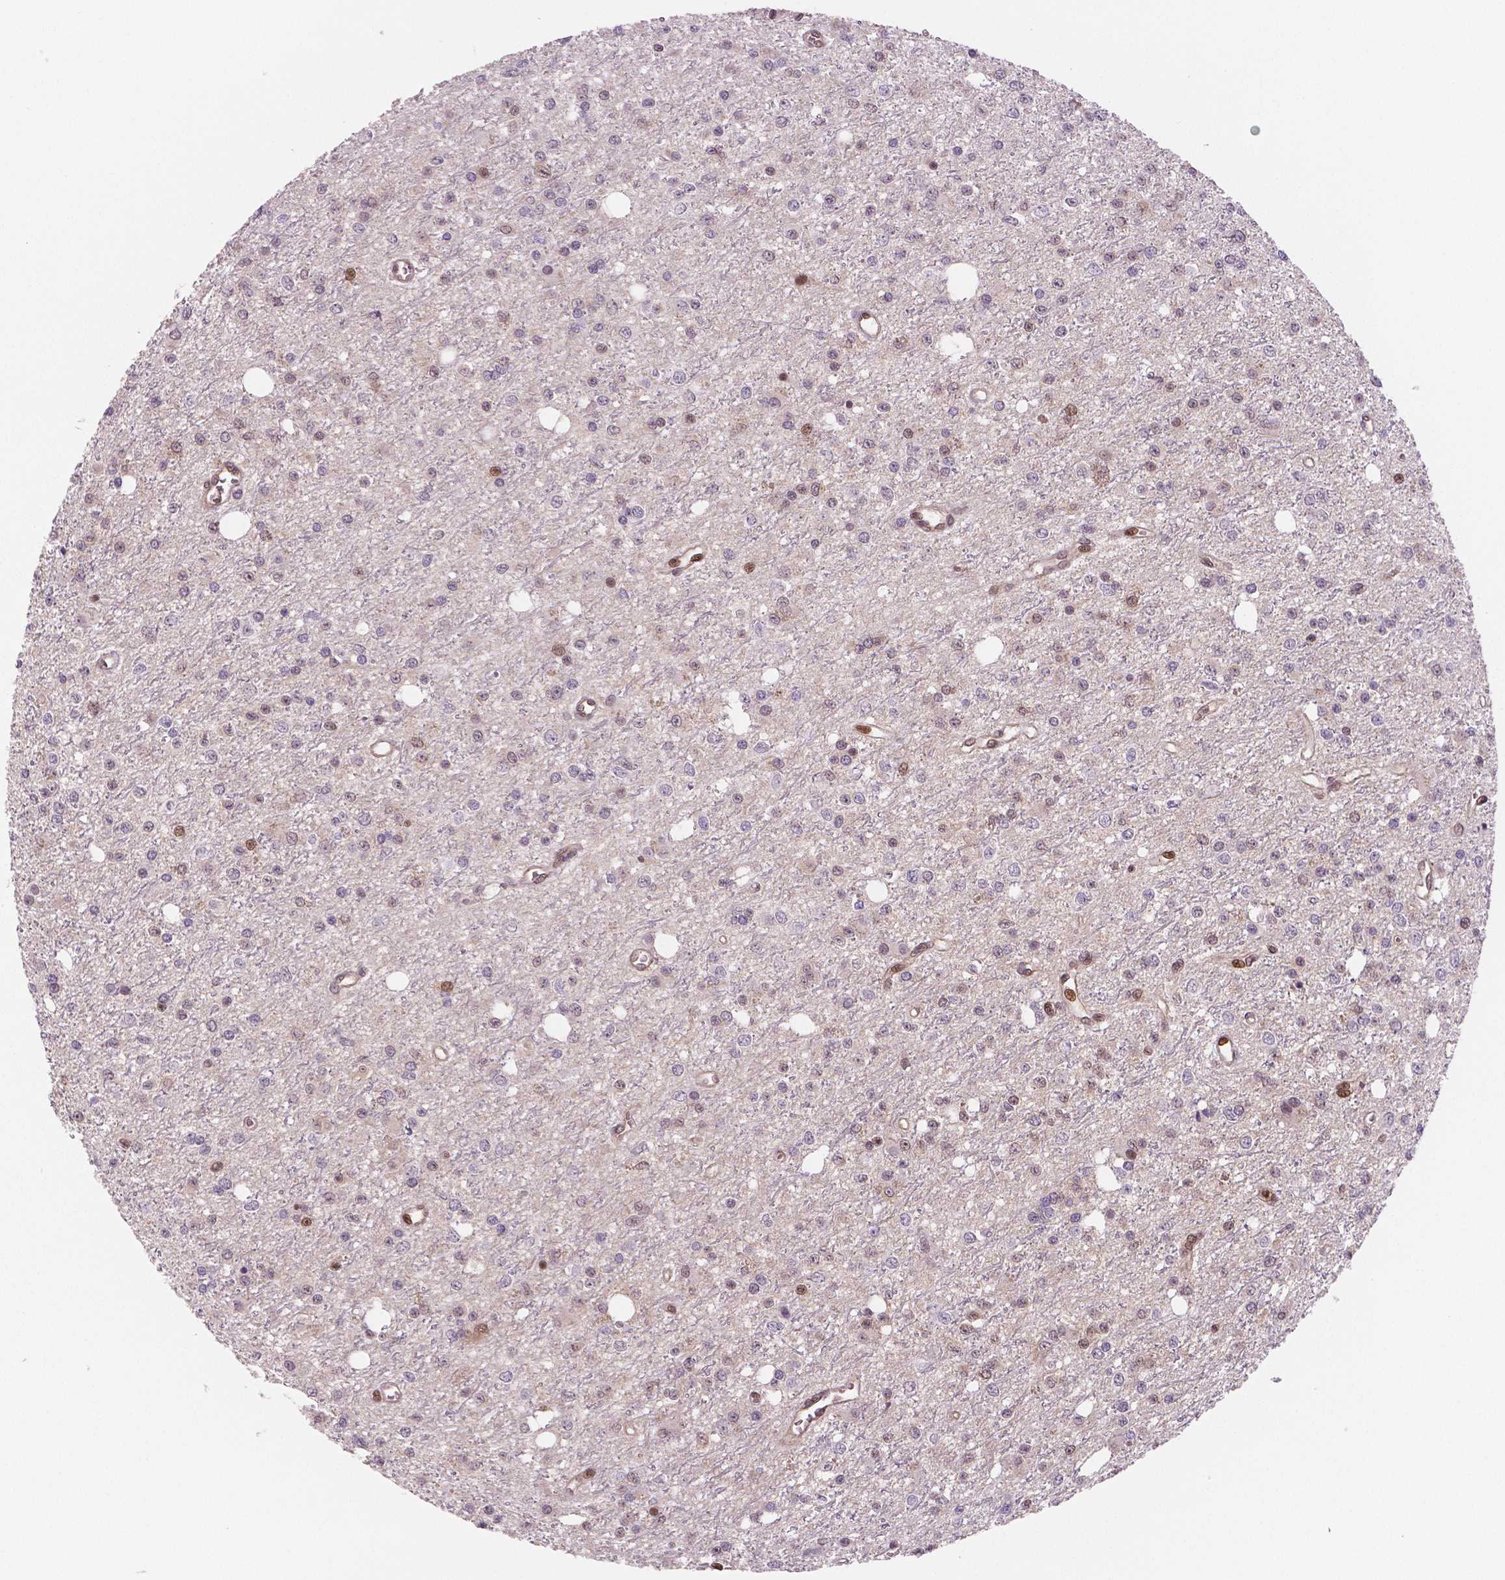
{"staining": {"intensity": "negative", "quantity": "none", "location": "none"}, "tissue": "glioma", "cell_type": "Tumor cells", "image_type": "cancer", "snomed": [{"axis": "morphology", "description": "Glioma, malignant, Low grade"}, {"axis": "topography", "description": "Brain"}], "caption": "Malignant glioma (low-grade) stained for a protein using immunohistochemistry (IHC) demonstrates no expression tumor cells.", "gene": "STAT3", "patient": {"sex": "female", "age": 45}}